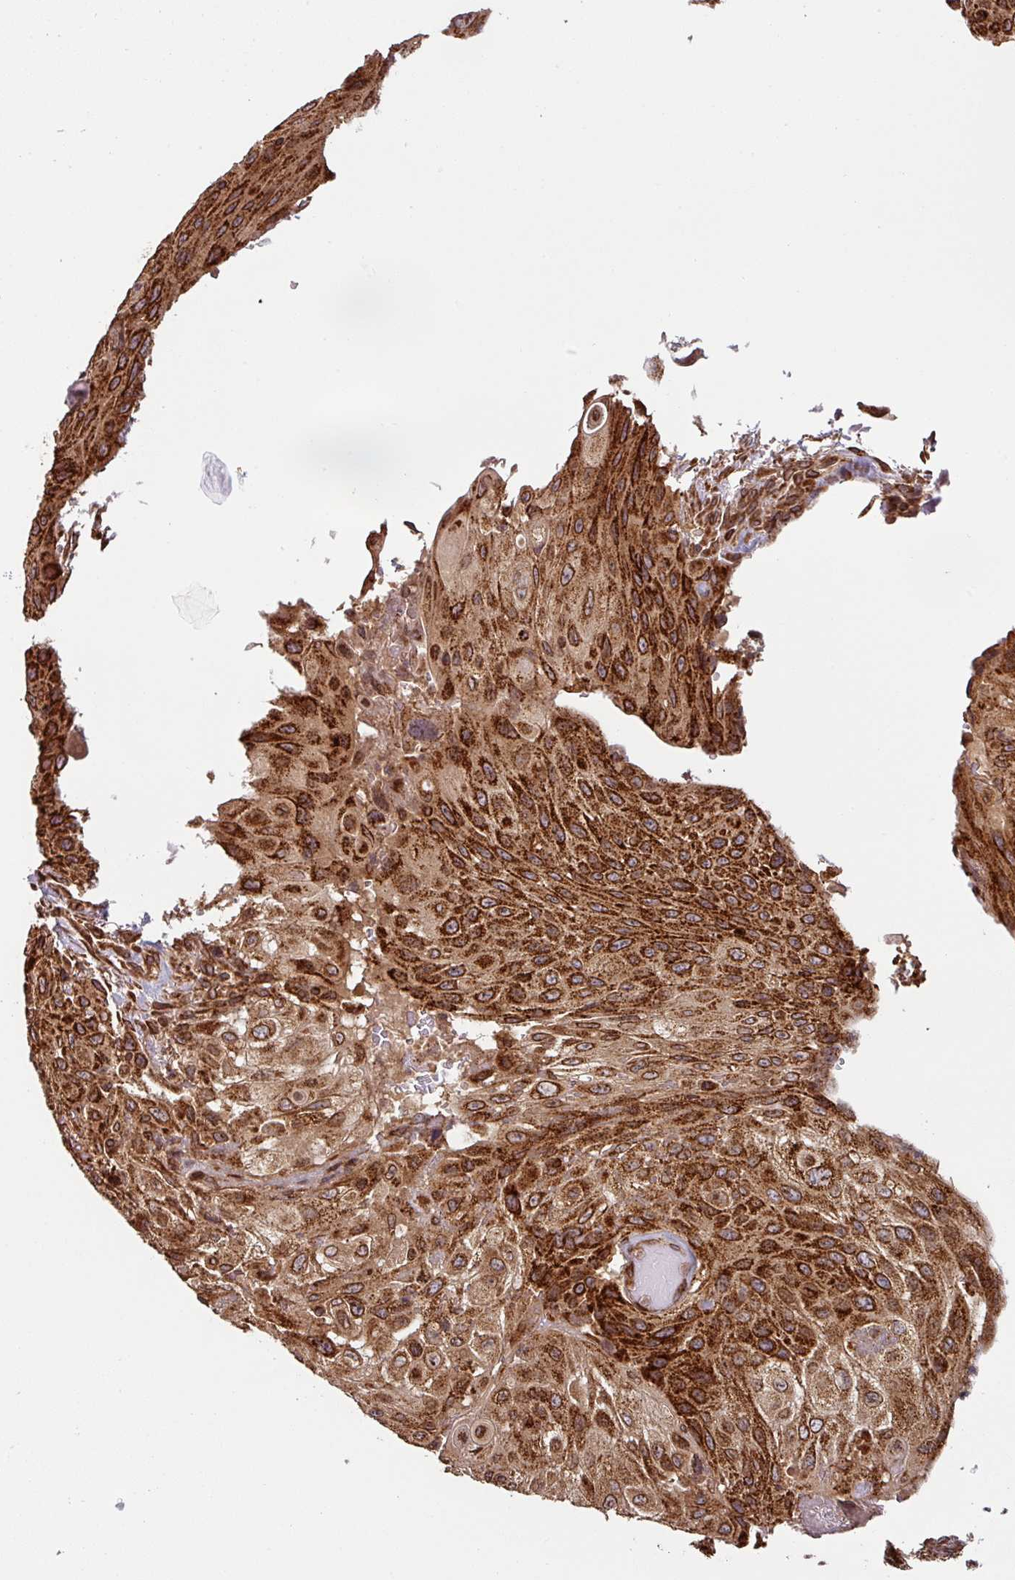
{"staining": {"intensity": "strong", "quantity": ">75%", "location": "cytoplasmic/membranous"}, "tissue": "cervical cancer", "cell_type": "Tumor cells", "image_type": "cancer", "snomed": [{"axis": "morphology", "description": "Squamous cell carcinoma, NOS"}, {"axis": "topography", "description": "Cervix"}], "caption": "Approximately >75% of tumor cells in cervical cancer (squamous cell carcinoma) exhibit strong cytoplasmic/membranous protein expression as visualized by brown immunohistochemical staining.", "gene": "TRAP1", "patient": {"sex": "female", "age": 42}}